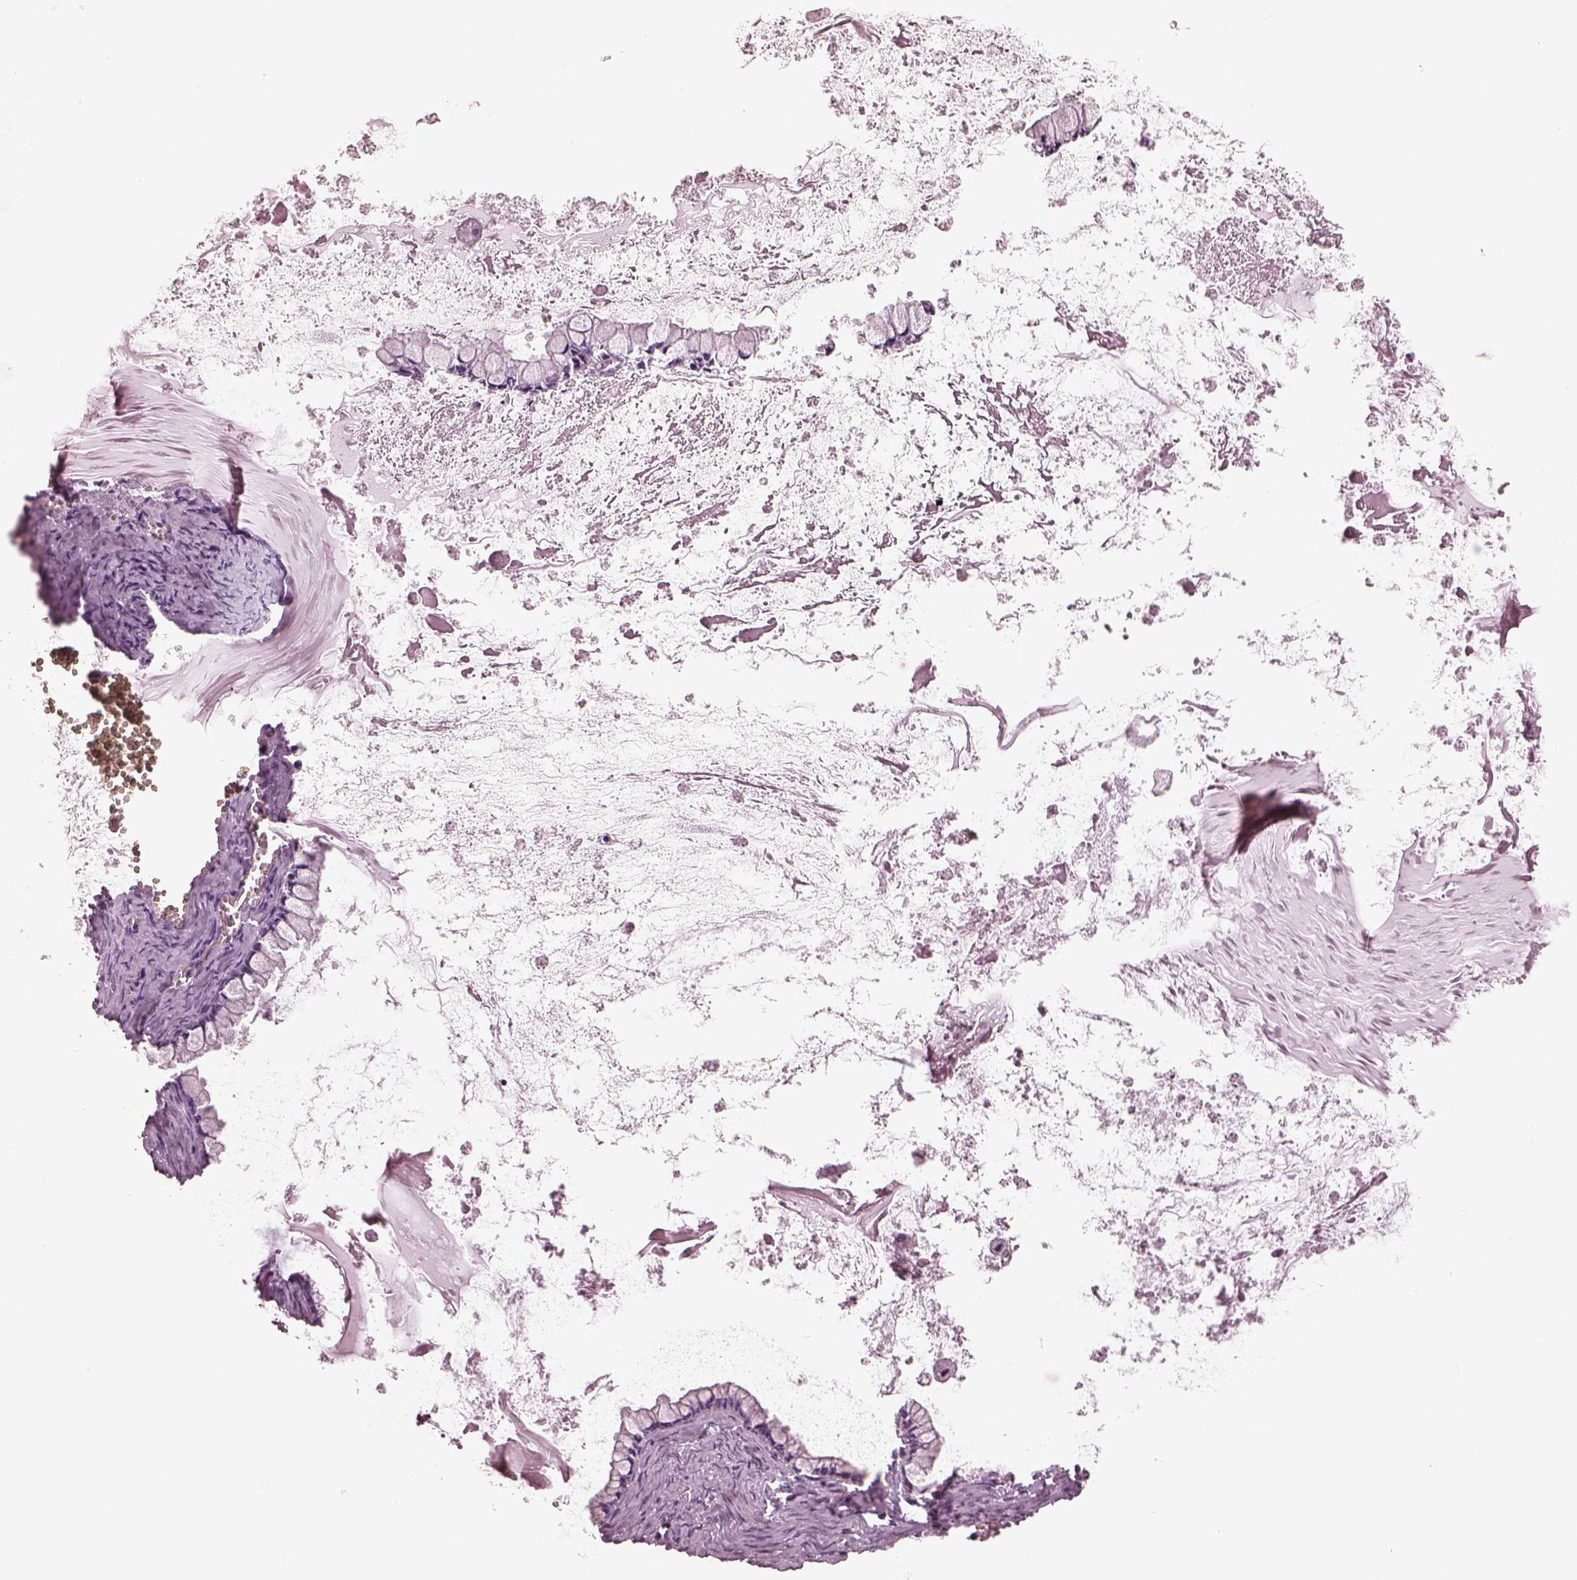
{"staining": {"intensity": "negative", "quantity": "none", "location": "none"}, "tissue": "ovarian cancer", "cell_type": "Tumor cells", "image_type": "cancer", "snomed": [{"axis": "morphology", "description": "Cystadenocarcinoma, mucinous, NOS"}, {"axis": "topography", "description": "Ovary"}], "caption": "The immunohistochemistry (IHC) image has no significant positivity in tumor cells of mucinous cystadenocarcinoma (ovarian) tissue.", "gene": "EGR4", "patient": {"sex": "female", "age": 67}}